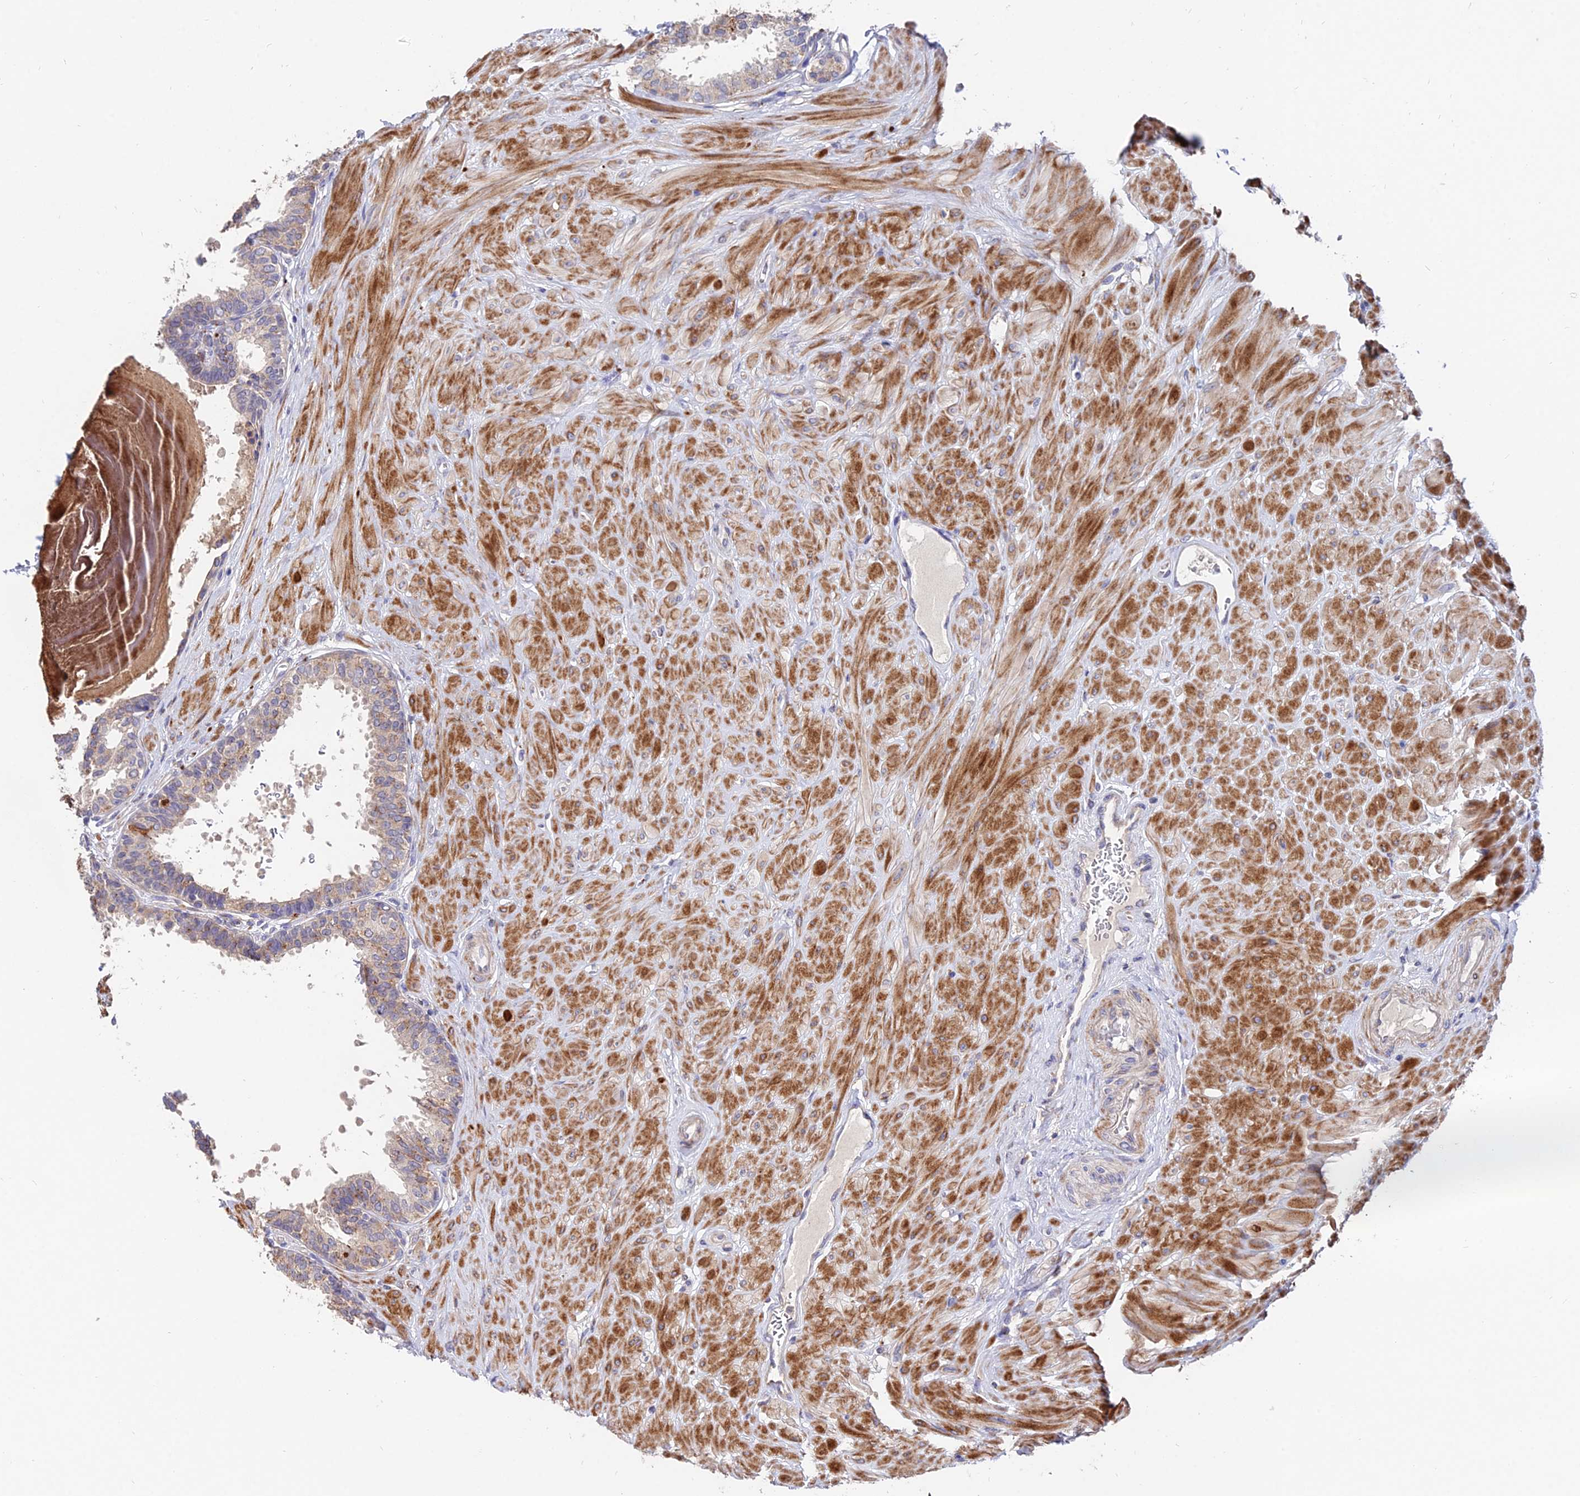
{"staining": {"intensity": "moderate", "quantity": "25%-75%", "location": "cytoplasmic/membranous"}, "tissue": "prostate", "cell_type": "Glandular cells", "image_type": "normal", "snomed": [{"axis": "morphology", "description": "Normal tissue, NOS"}, {"axis": "topography", "description": "Prostate"}], "caption": "The immunohistochemical stain labels moderate cytoplasmic/membranous positivity in glandular cells of normal prostate.", "gene": "ACTR5", "patient": {"sex": "male", "age": 48}}